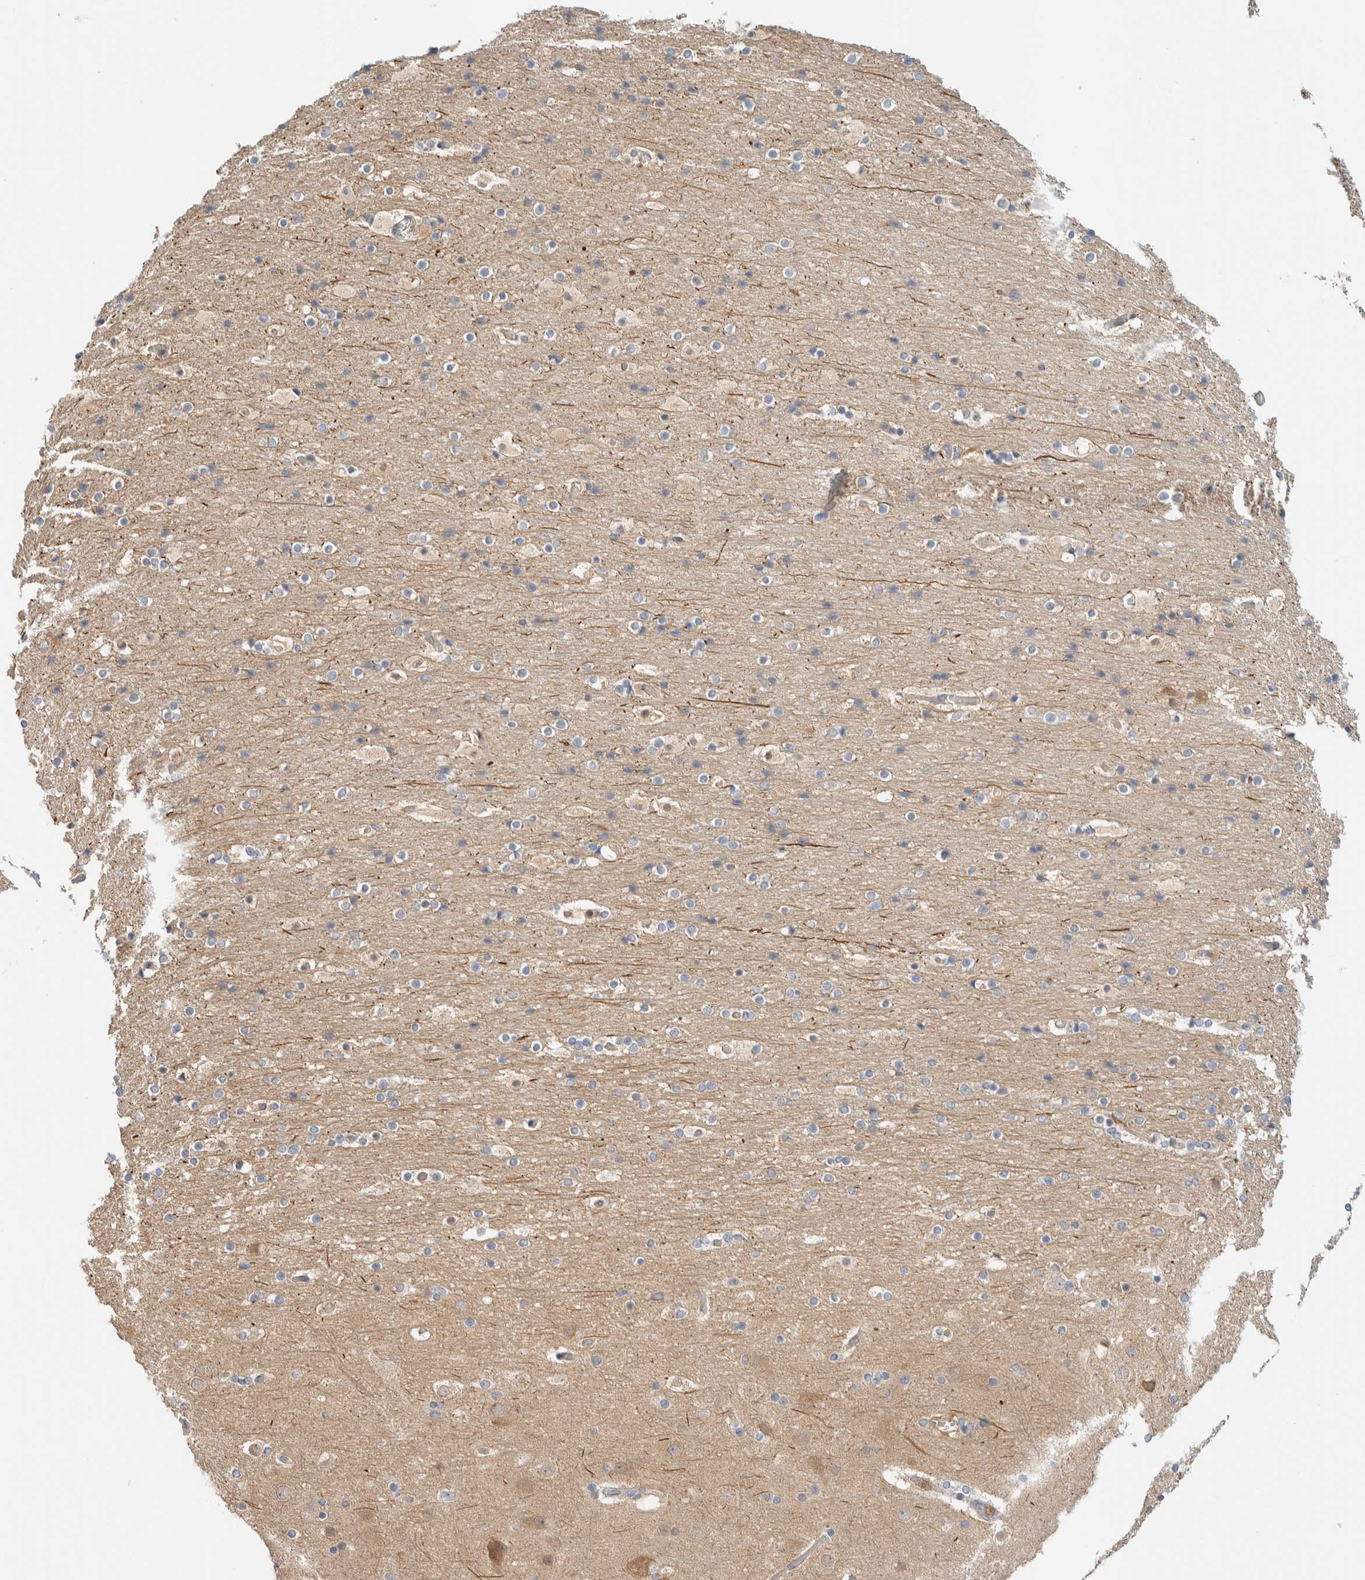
{"staining": {"intensity": "moderate", "quantity": "<25%", "location": "cytoplasmic/membranous"}, "tissue": "cerebral cortex", "cell_type": "Endothelial cells", "image_type": "normal", "snomed": [{"axis": "morphology", "description": "Normal tissue, NOS"}, {"axis": "topography", "description": "Cerebral cortex"}], "caption": "The photomicrograph demonstrates a brown stain indicating the presence of a protein in the cytoplasmic/membranous of endothelial cells in cerebral cortex. The staining is performed using DAB brown chromogen to label protein expression. The nuclei are counter-stained blue using hematoxylin.", "gene": "GCLM", "patient": {"sex": "male", "age": 57}}